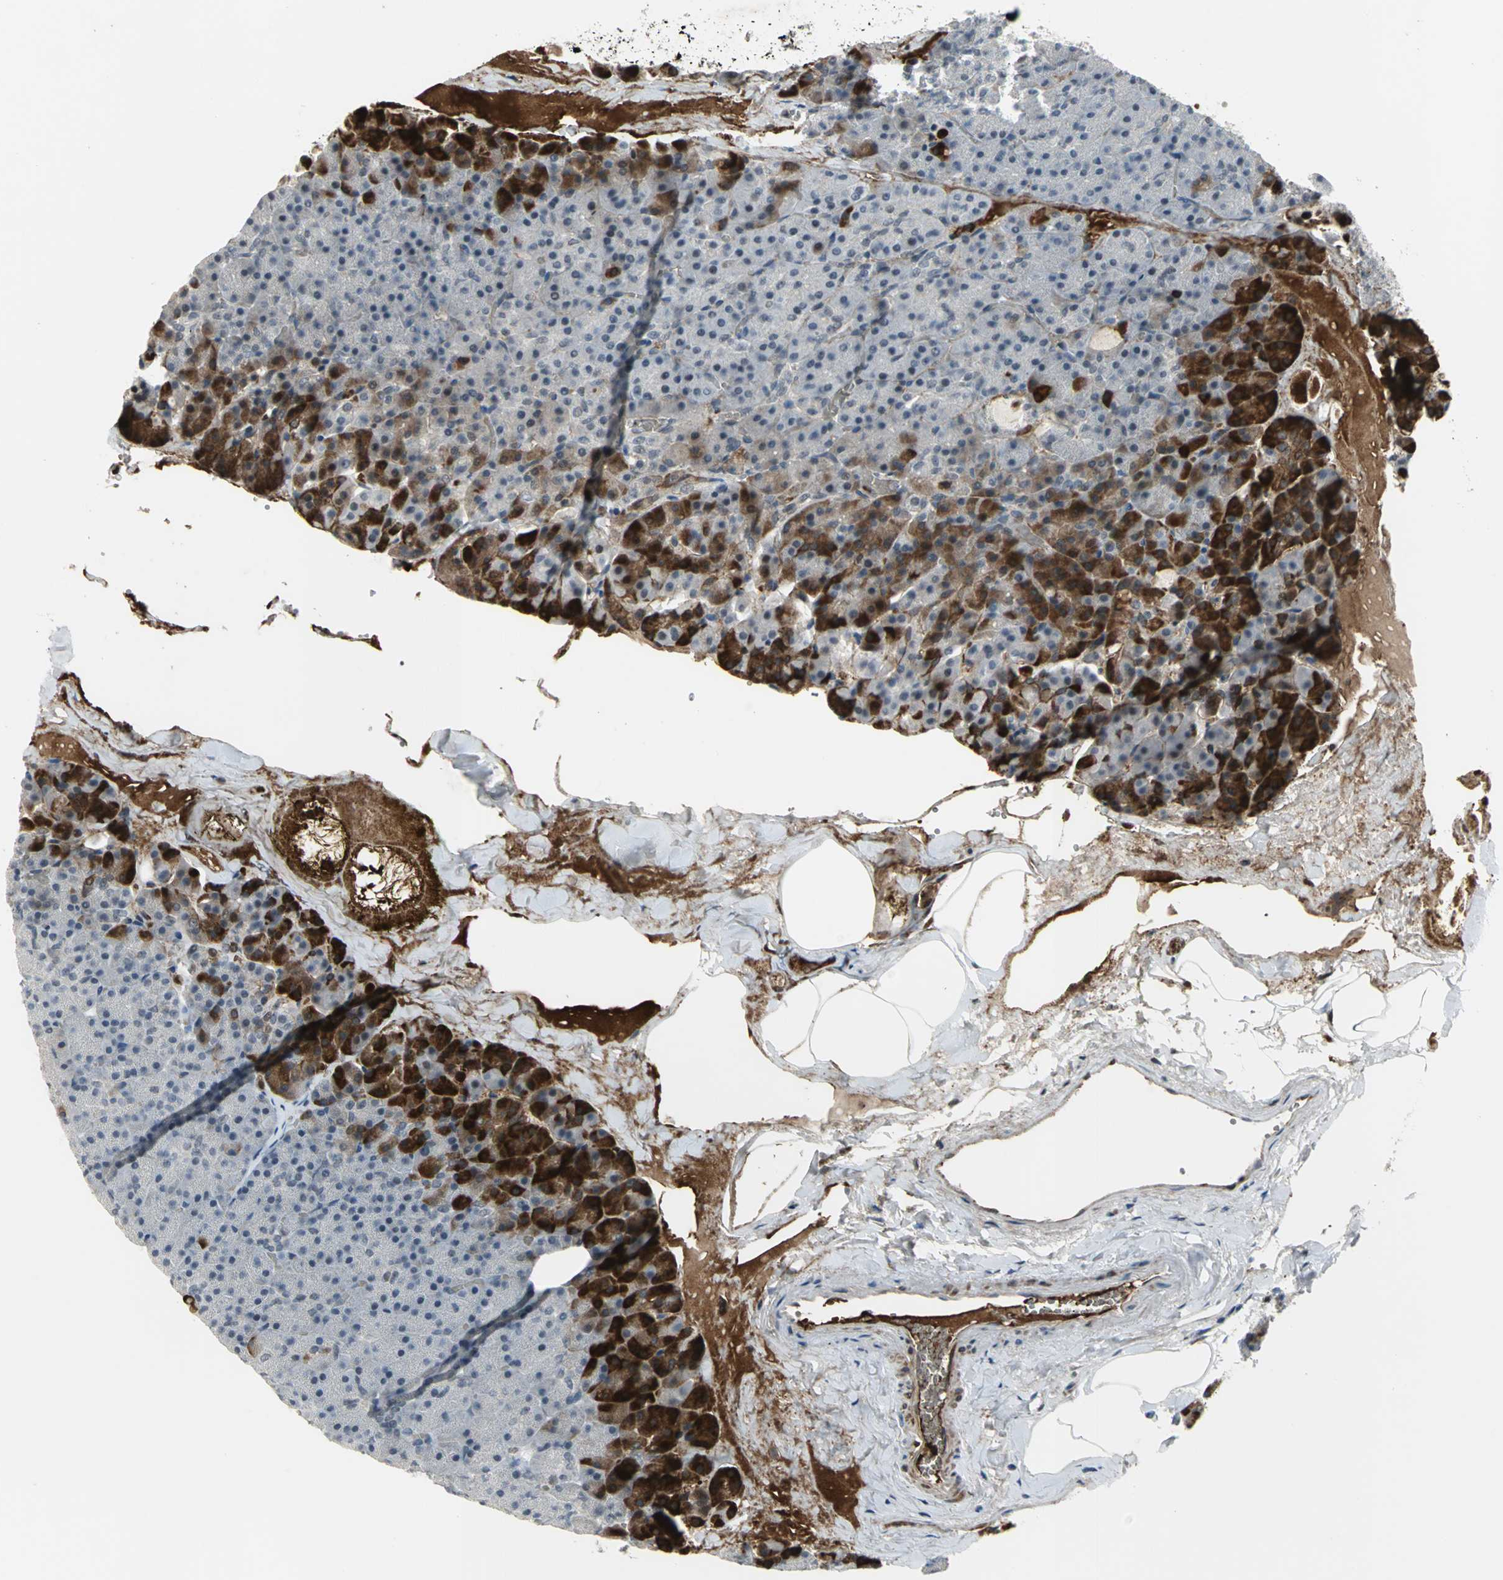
{"staining": {"intensity": "weak", "quantity": "<25%", "location": "nuclear"}, "tissue": "pancreas", "cell_type": "Exocrine glandular cells", "image_type": "normal", "snomed": [{"axis": "morphology", "description": "Normal tissue, NOS"}, {"axis": "topography", "description": "Pancreas"}], "caption": "An image of human pancreas is negative for staining in exocrine glandular cells. (DAB (3,3'-diaminobenzidine) immunohistochemistry (IHC), high magnification).", "gene": "GLI3", "patient": {"sex": "female", "age": 35}}